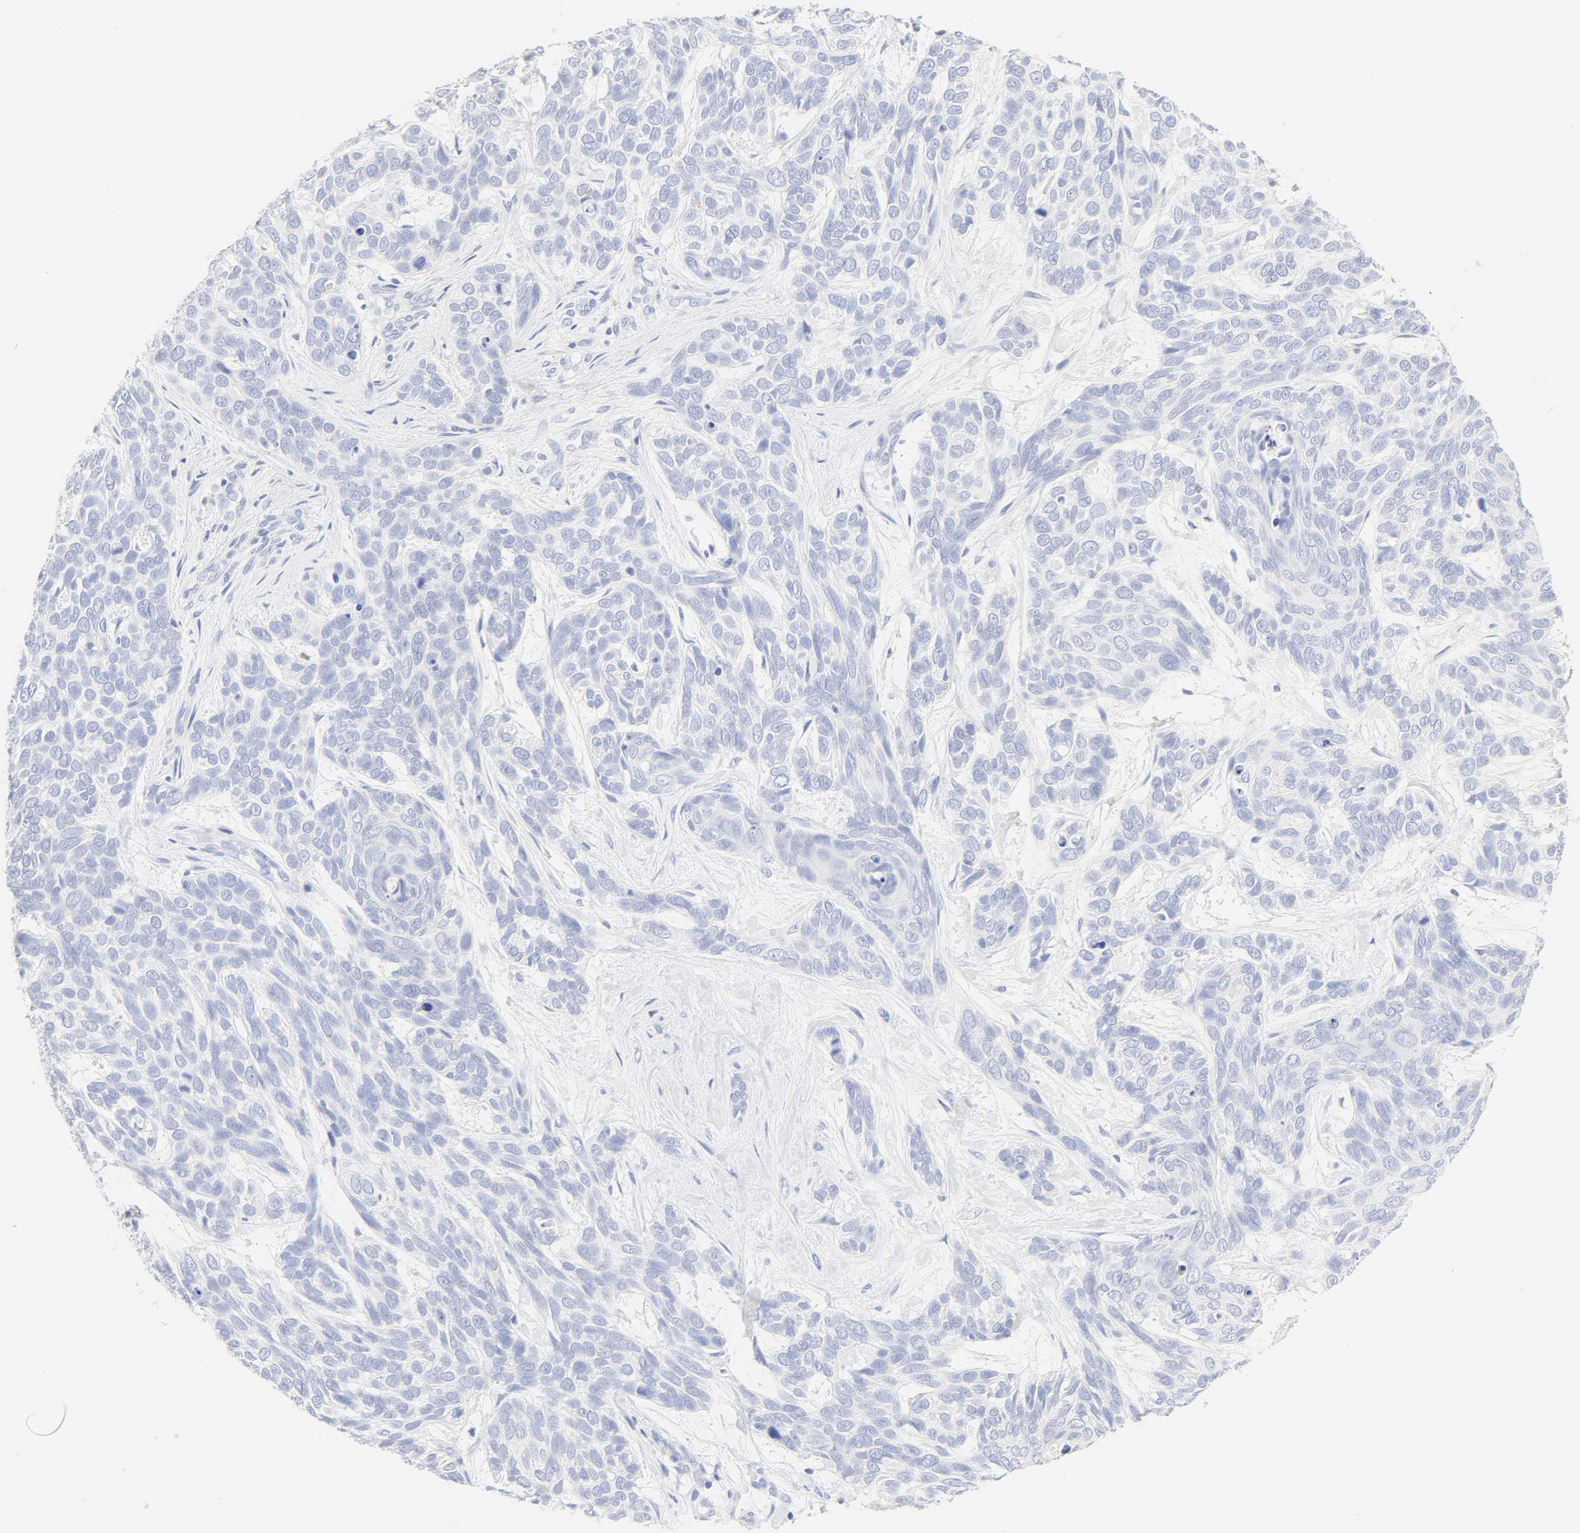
{"staining": {"intensity": "negative", "quantity": "none", "location": "none"}, "tissue": "skin cancer", "cell_type": "Tumor cells", "image_type": "cancer", "snomed": [{"axis": "morphology", "description": "Basal cell carcinoma"}, {"axis": "topography", "description": "Skin"}], "caption": "Basal cell carcinoma (skin) was stained to show a protein in brown. There is no significant positivity in tumor cells. The staining was performed using DAB (3,3'-diaminobenzidine) to visualize the protein expression in brown, while the nuclei were stained in blue with hematoxylin (Magnification: 20x).", "gene": "SLCO1B3", "patient": {"sex": "male", "age": 87}}